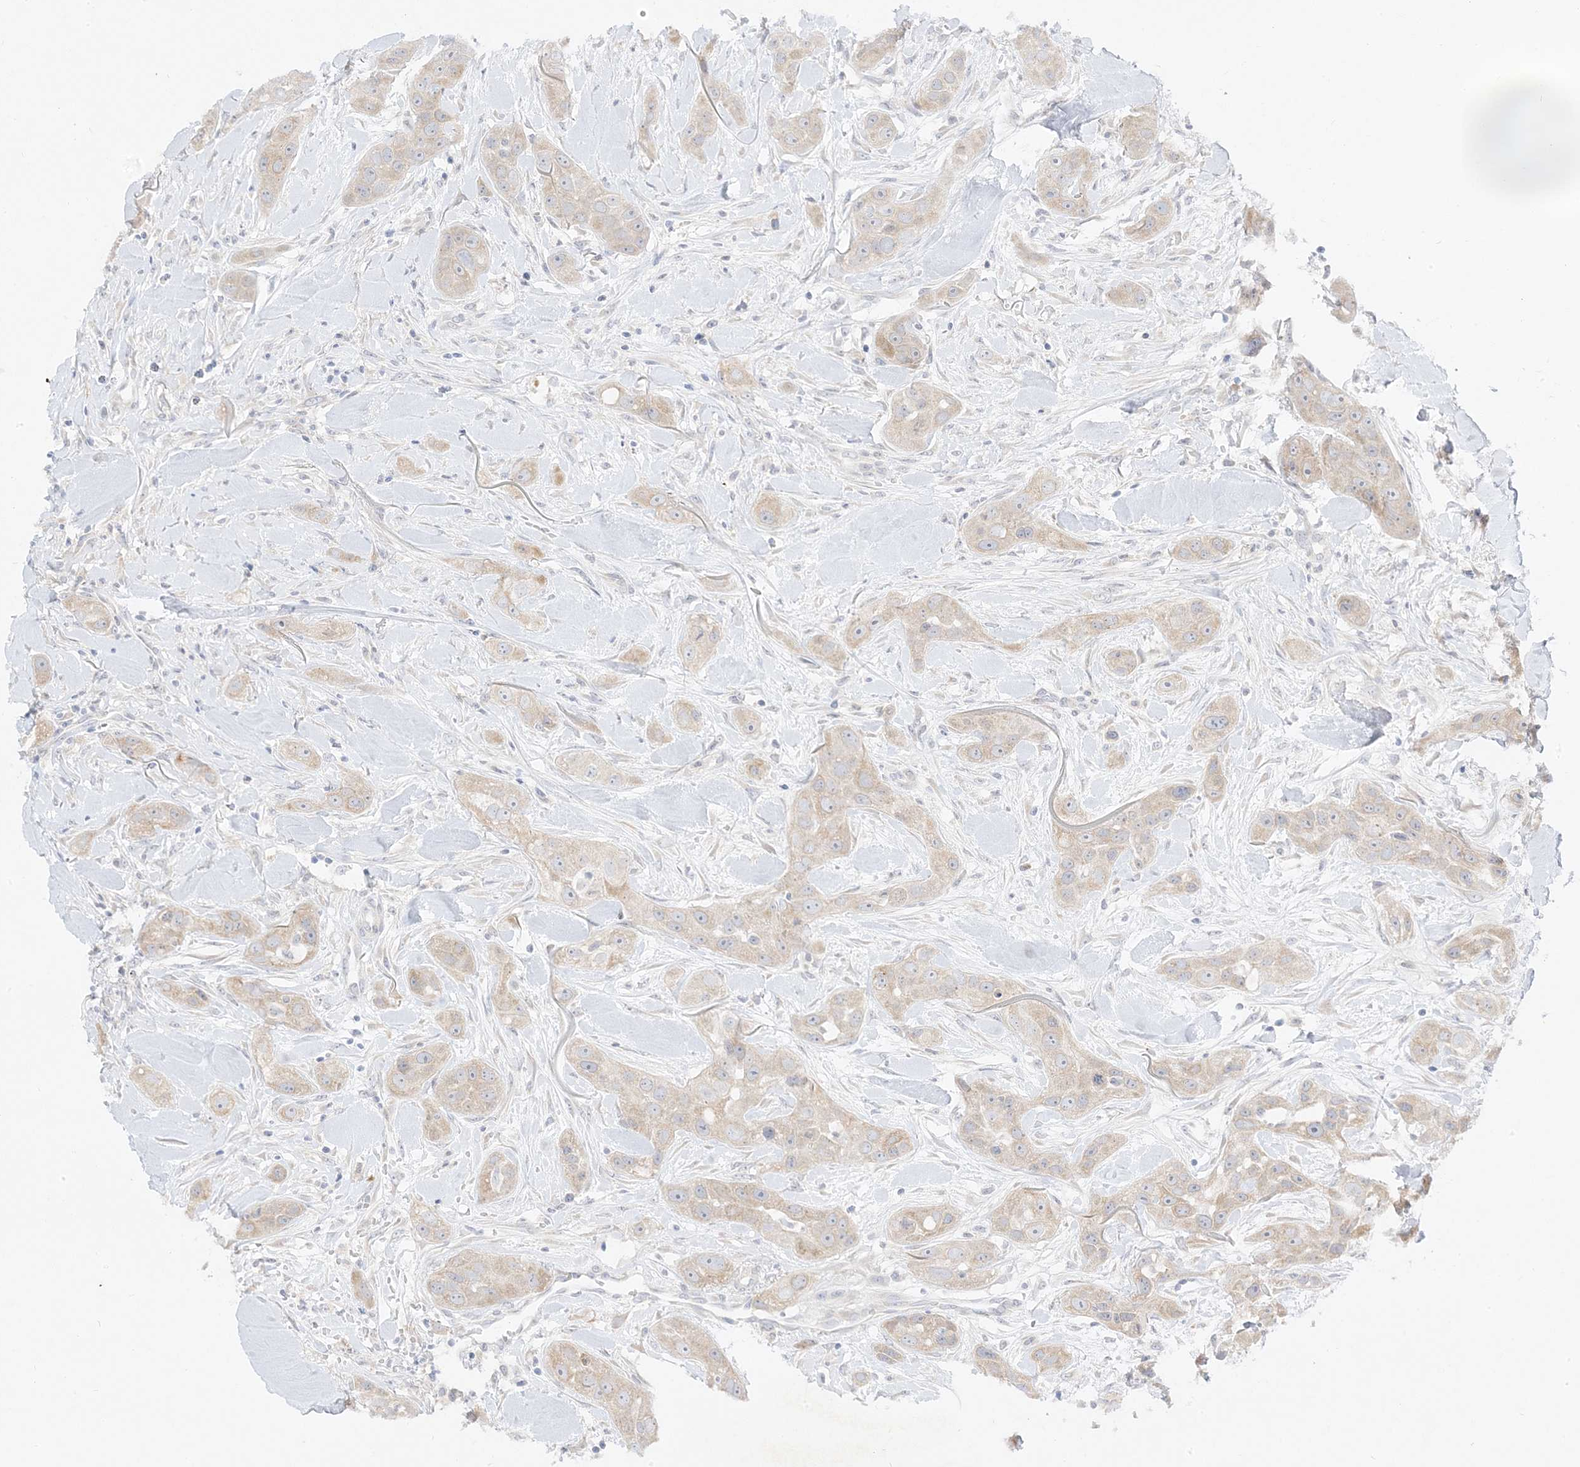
{"staining": {"intensity": "negative", "quantity": "none", "location": "none"}, "tissue": "head and neck cancer", "cell_type": "Tumor cells", "image_type": "cancer", "snomed": [{"axis": "morphology", "description": "Normal tissue, NOS"}, {"axis": "morphology", "description": "Squamous cell carcinoma, NOS"}, {"axis": "topography", "description": "Skeletal muscle"}, {"axis": "topography", "description": "Head-Neck"}], "caption": "IHC histopathology image of human squamous cell carcinoma (head and neck) stained for a protein (brown), which demonstrates no staining in tumor cells.", "gene": "C2CD2", "patient": {"sex": "male", "age": 51}}